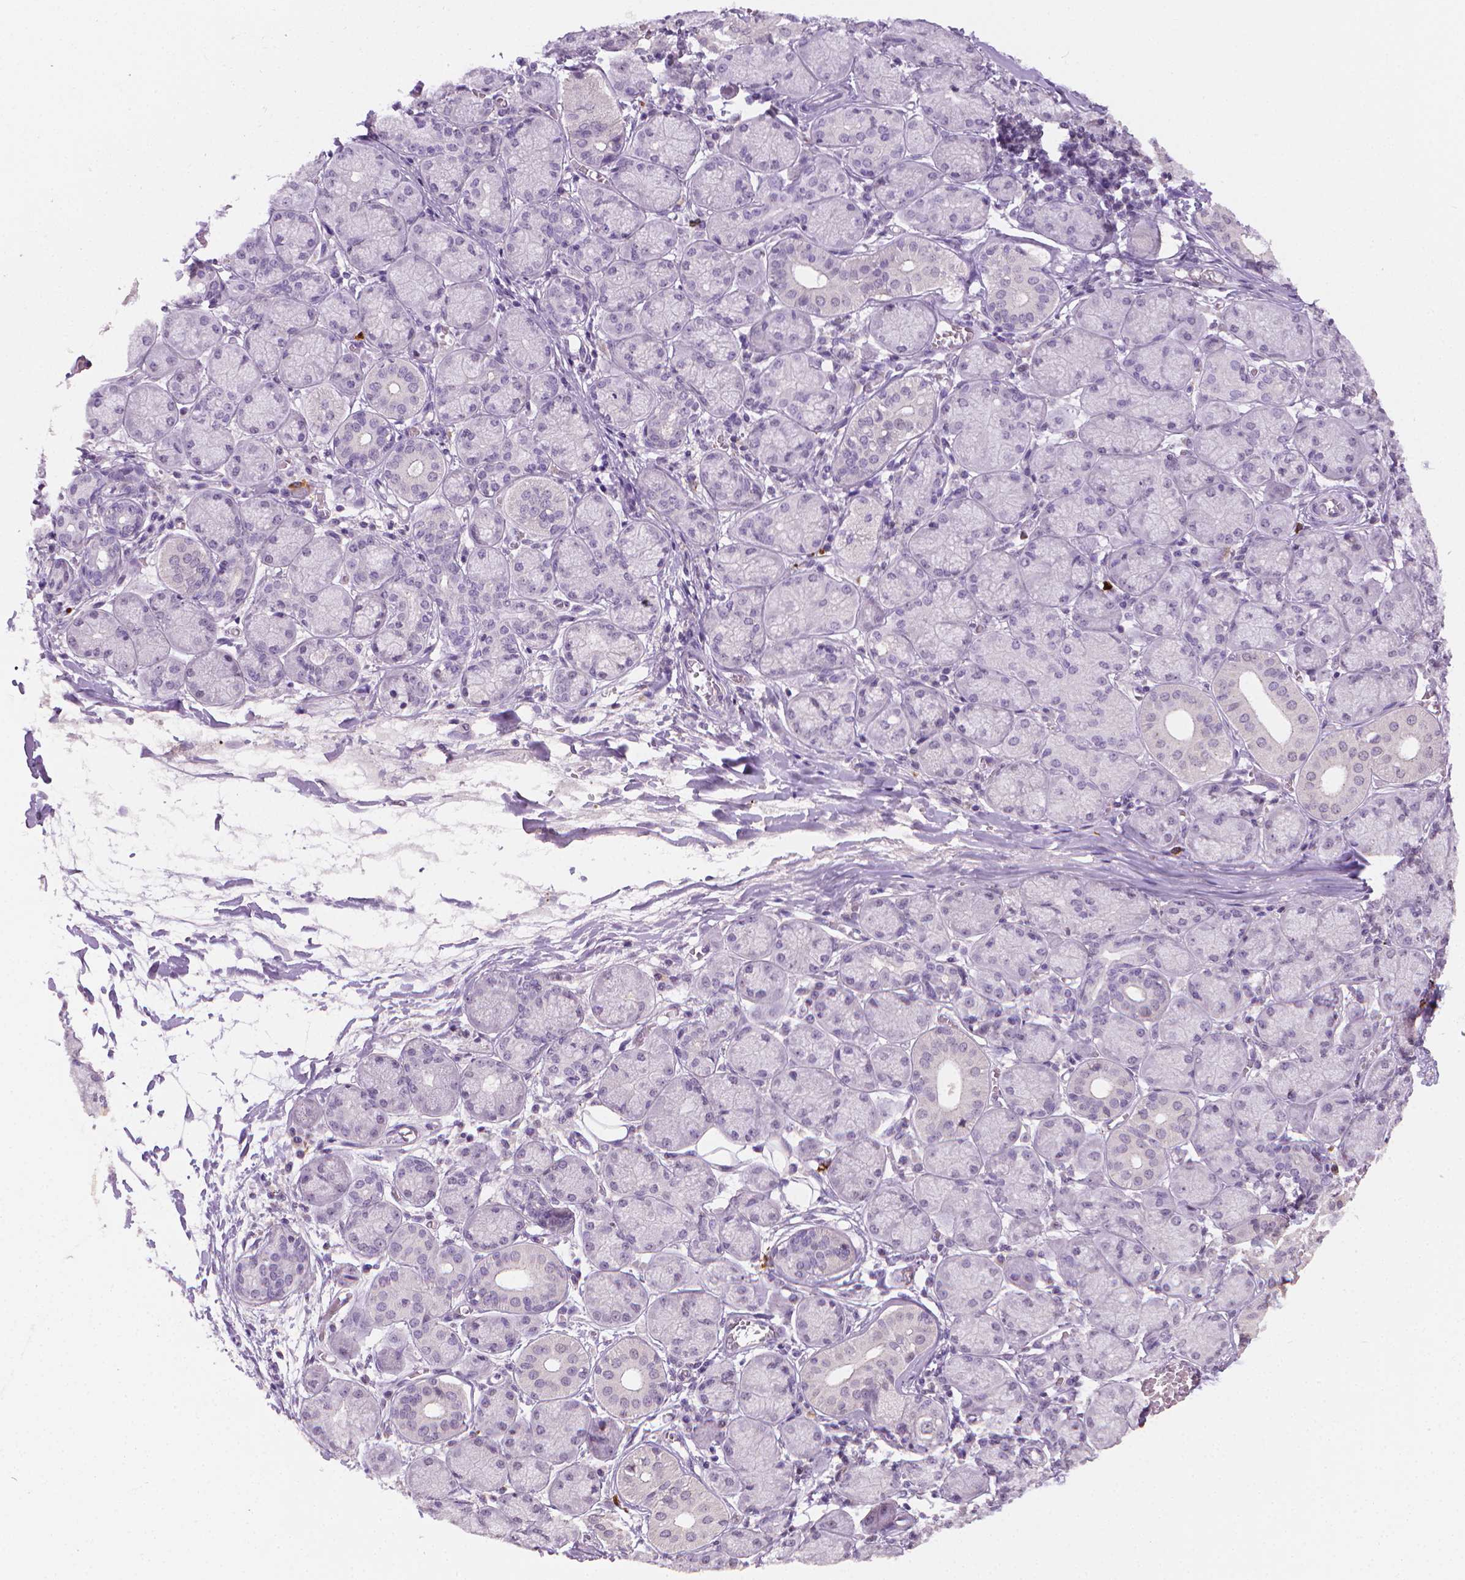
{"staining": {"intensity": "negative", "quantity": "none", "location": "none"}, "tissue": "salivary gland", "cell_type": "Glandular cells", "image_type": "normal", "snomed": [{"axis": "morphology", "description": "Normal tissue, NOS"}, {"axis": "topography", "description": "Salivary gland"}, {"axis": "topography", "description": "Peripheral nerve tissue"}], "caption": "The image exhibits no staining of glandular cells in unremarkable salivary gland.", "gene": "NCAN", "patient": {"sex": "female", "age": 24}}